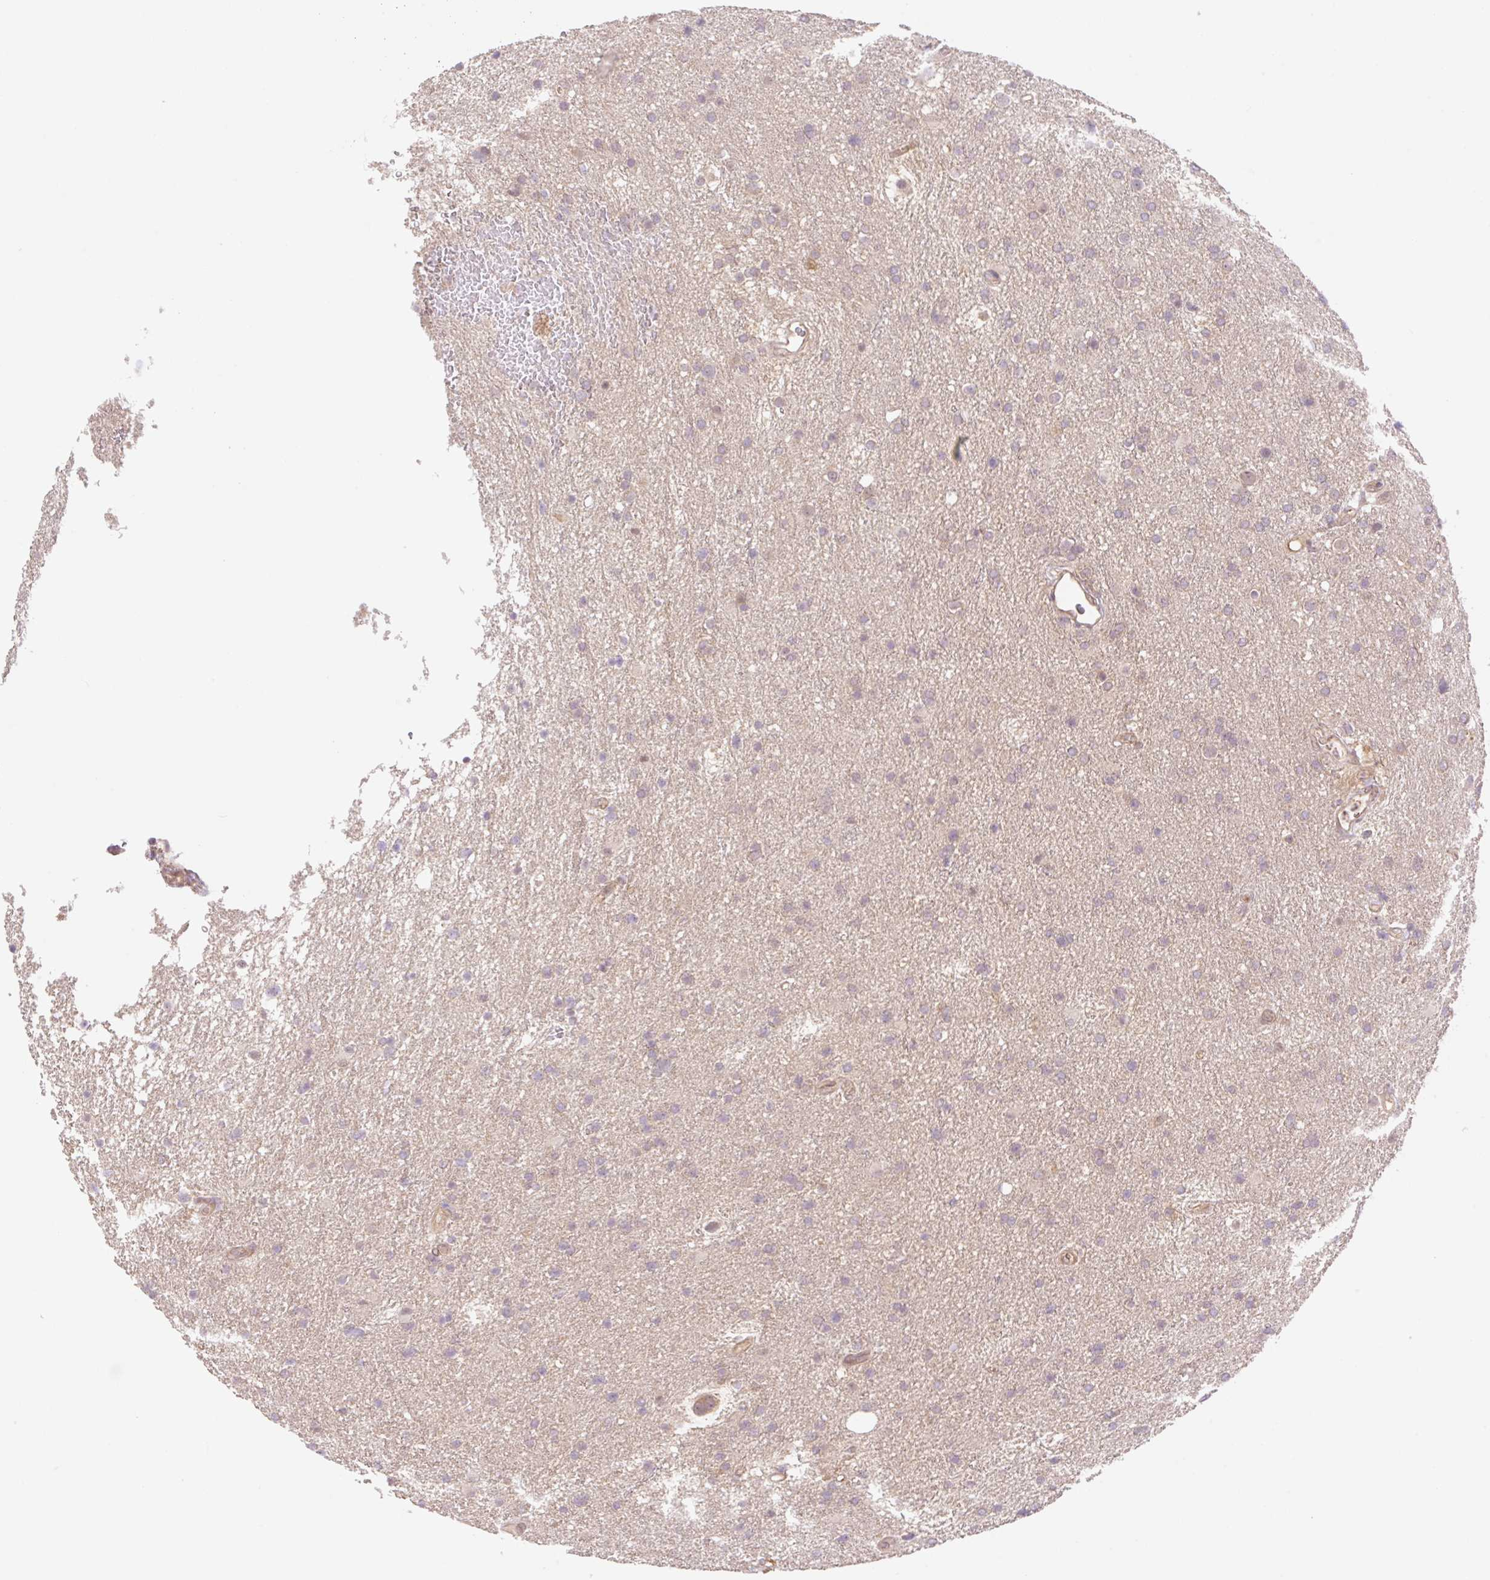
{"staining": {"intensity": "weak", "quantity": "<25%", "location": "cytoplasmic/membranous"}, "tissue": "glioma", "cell_type": "Tumor cells", "image_type": "cancer", "snomed": [{"axis": "morphology", "description": "Glioma, malignant, Low grade"}, {"axis": "topography", "description": "Brain"}], "caption": "Immunohistochemistry histopathology image of neoplastic tissue: human glioma stained with DAB (3,3'-diaminobenzidine) displays no significant protein expression in tumor cells.", "gene": "VPS25", "patient": {"sex": "female", "age": 32}}